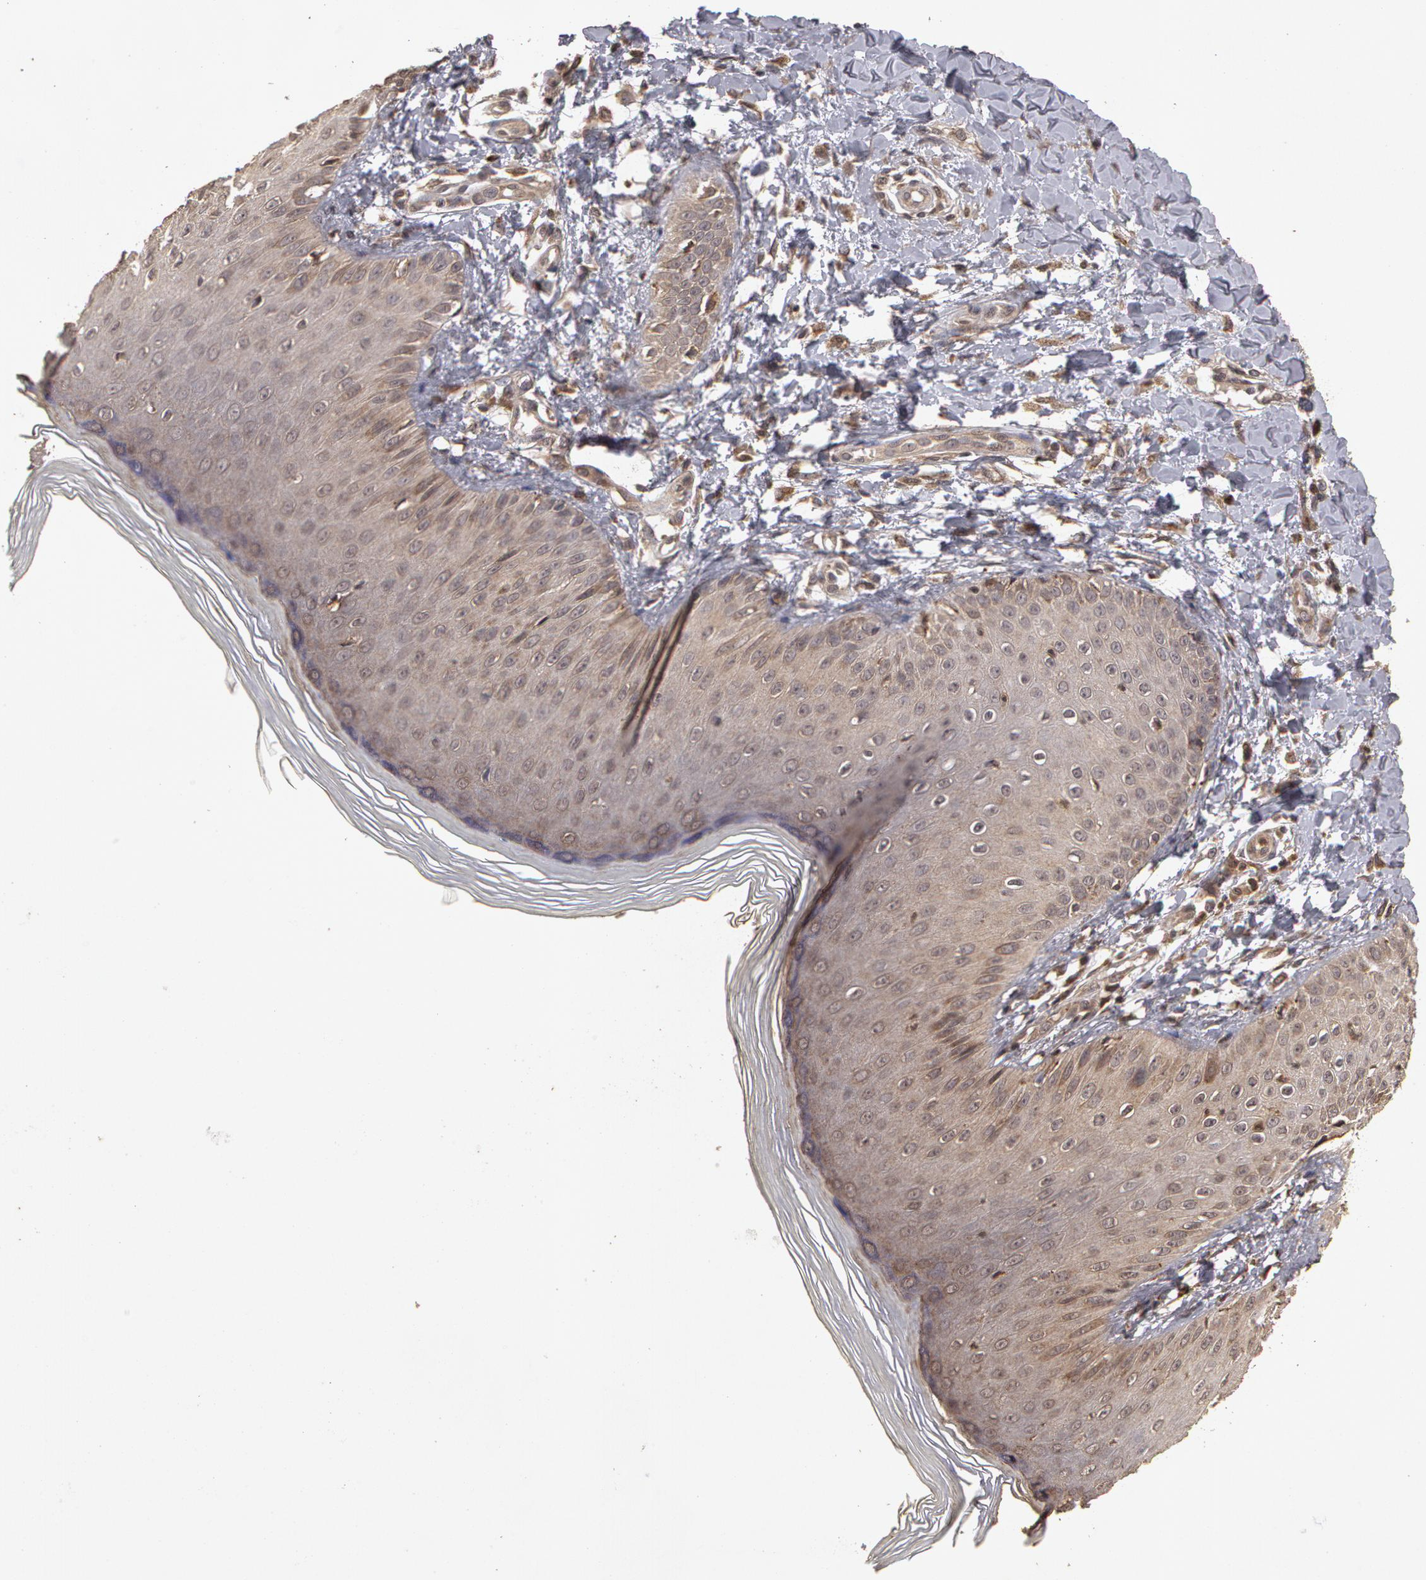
{"staining": {"intensity": "weak", "quantity": "25%-75%", "location": "cytoplasmic/membranous"}, "tissue": "skin", "cell_type": "Epidermal cells", "image_type": "normal", "snomed": [{"axis": "morphology", "description": "Normal tissue, NOS"}, {"axis": "morphology", "description": "Inflammation, NOS"}, {"axis": "topography", "description": "Soft tissue"}, {"axis": "topography", "description": "Anal"}], "caption": "Skin stained with DAB immunohistochemistry displays low levels of weak cytoplasmic/membranous expression in about 25%-75% of epidermal cells. The staining was performed using DAB (3,3'-diaminobenzidine), with brown indicating positive protein expression. Nuclei are stained blue with hematoxylin.", "gene": "CALR", "patient": {"sex": "female", "age": 15}}